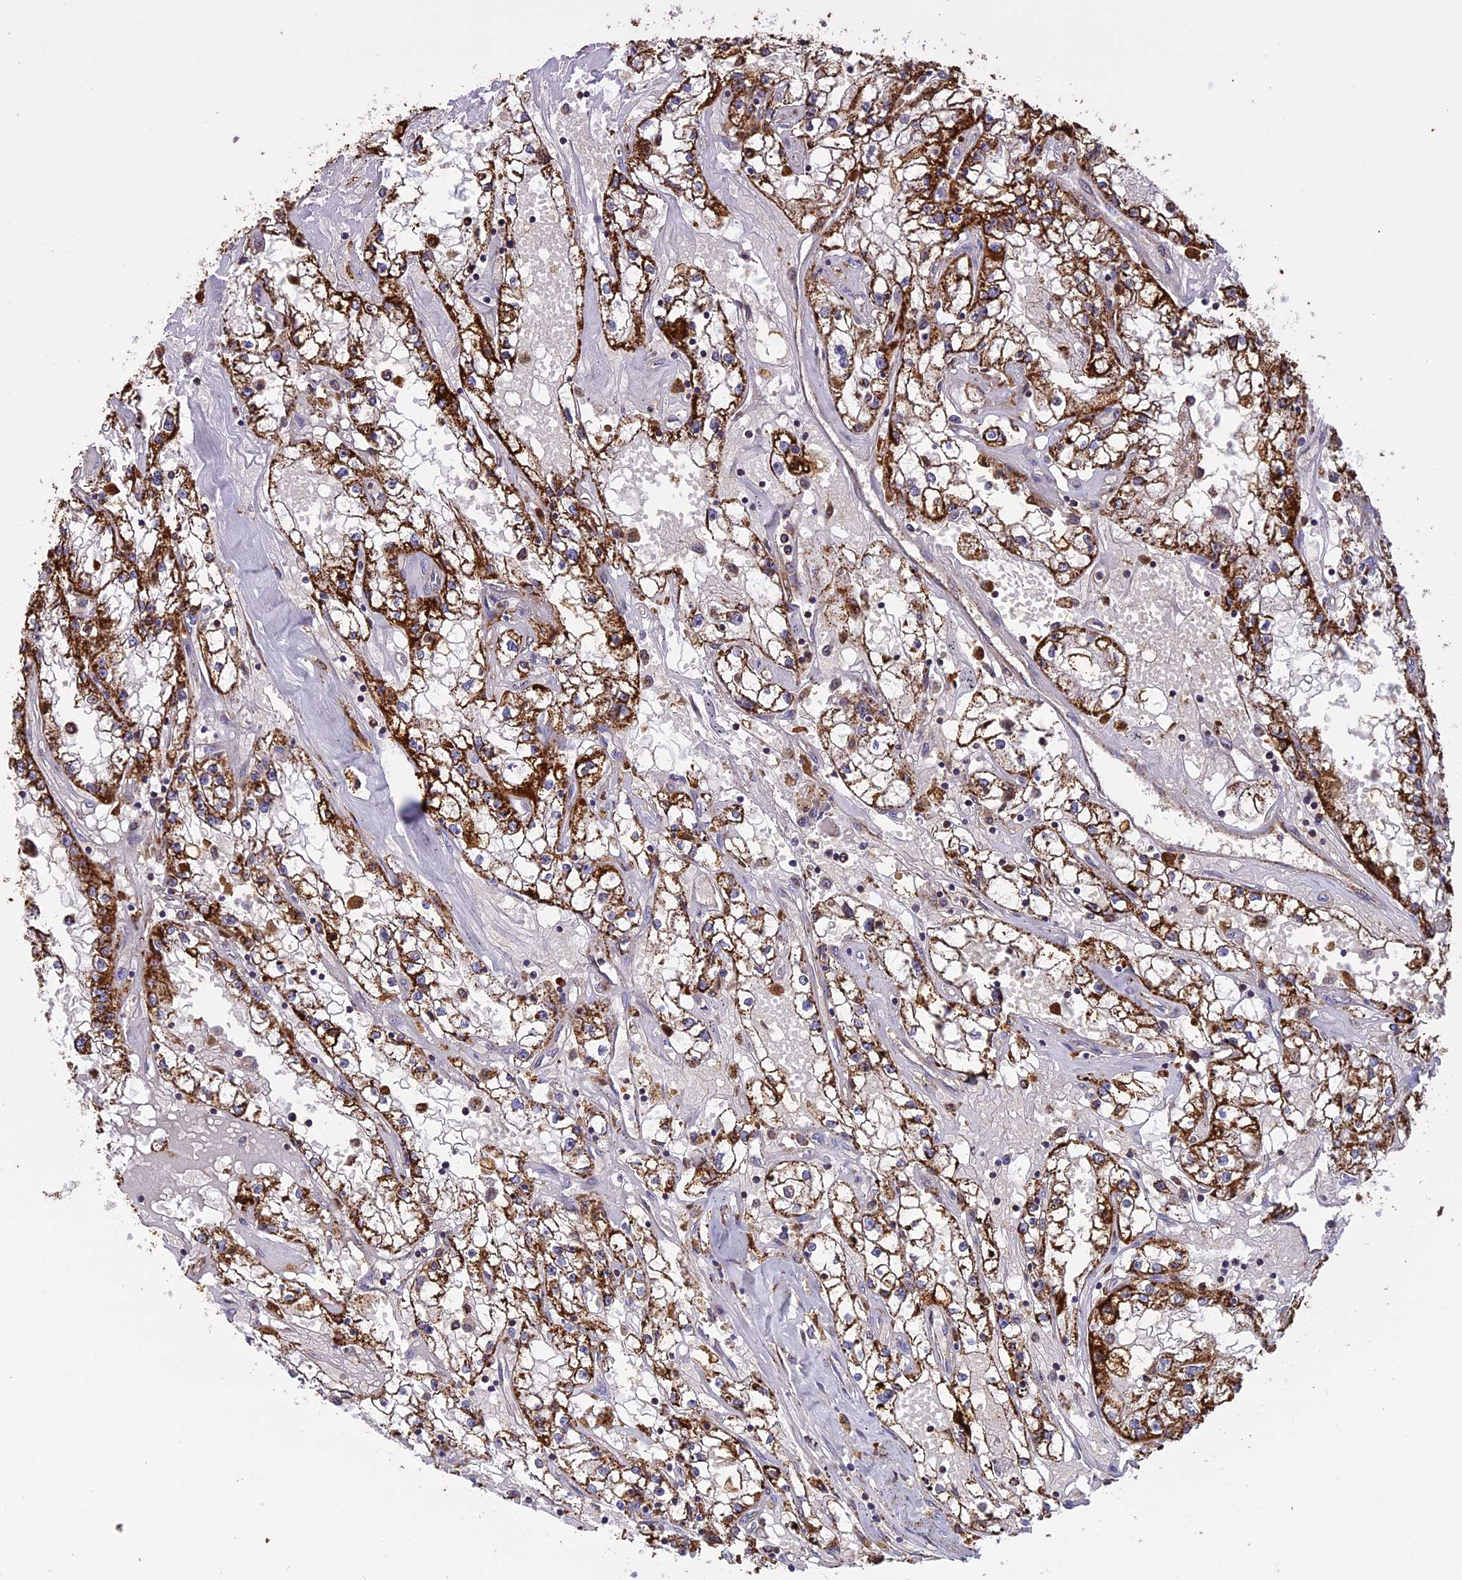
{"staining": {"intensity": "strong", "quantity": ">75%", "location": "cytoplasmic/membranous"}, "tissue": "renal cancer", "cell_type": "Tumor cells", "image_type": "cancer", "snomed": [{"axis": "morphology", "description": "Adenocarcinoma, NOS"}, {"axis": "topography", "description": "Kidney"}], "caption": "Immunohistochemical staining of renal cancer (adenocarcinoma) reveals high levels of strong cytoplasmic/membranous positivity in about >75% of tumor cells. (brown staining indicates protein expression, while blue staining denotes nuclei).", "gene": "KCNG1", "patient": {"sex": "male", "age": 56}}